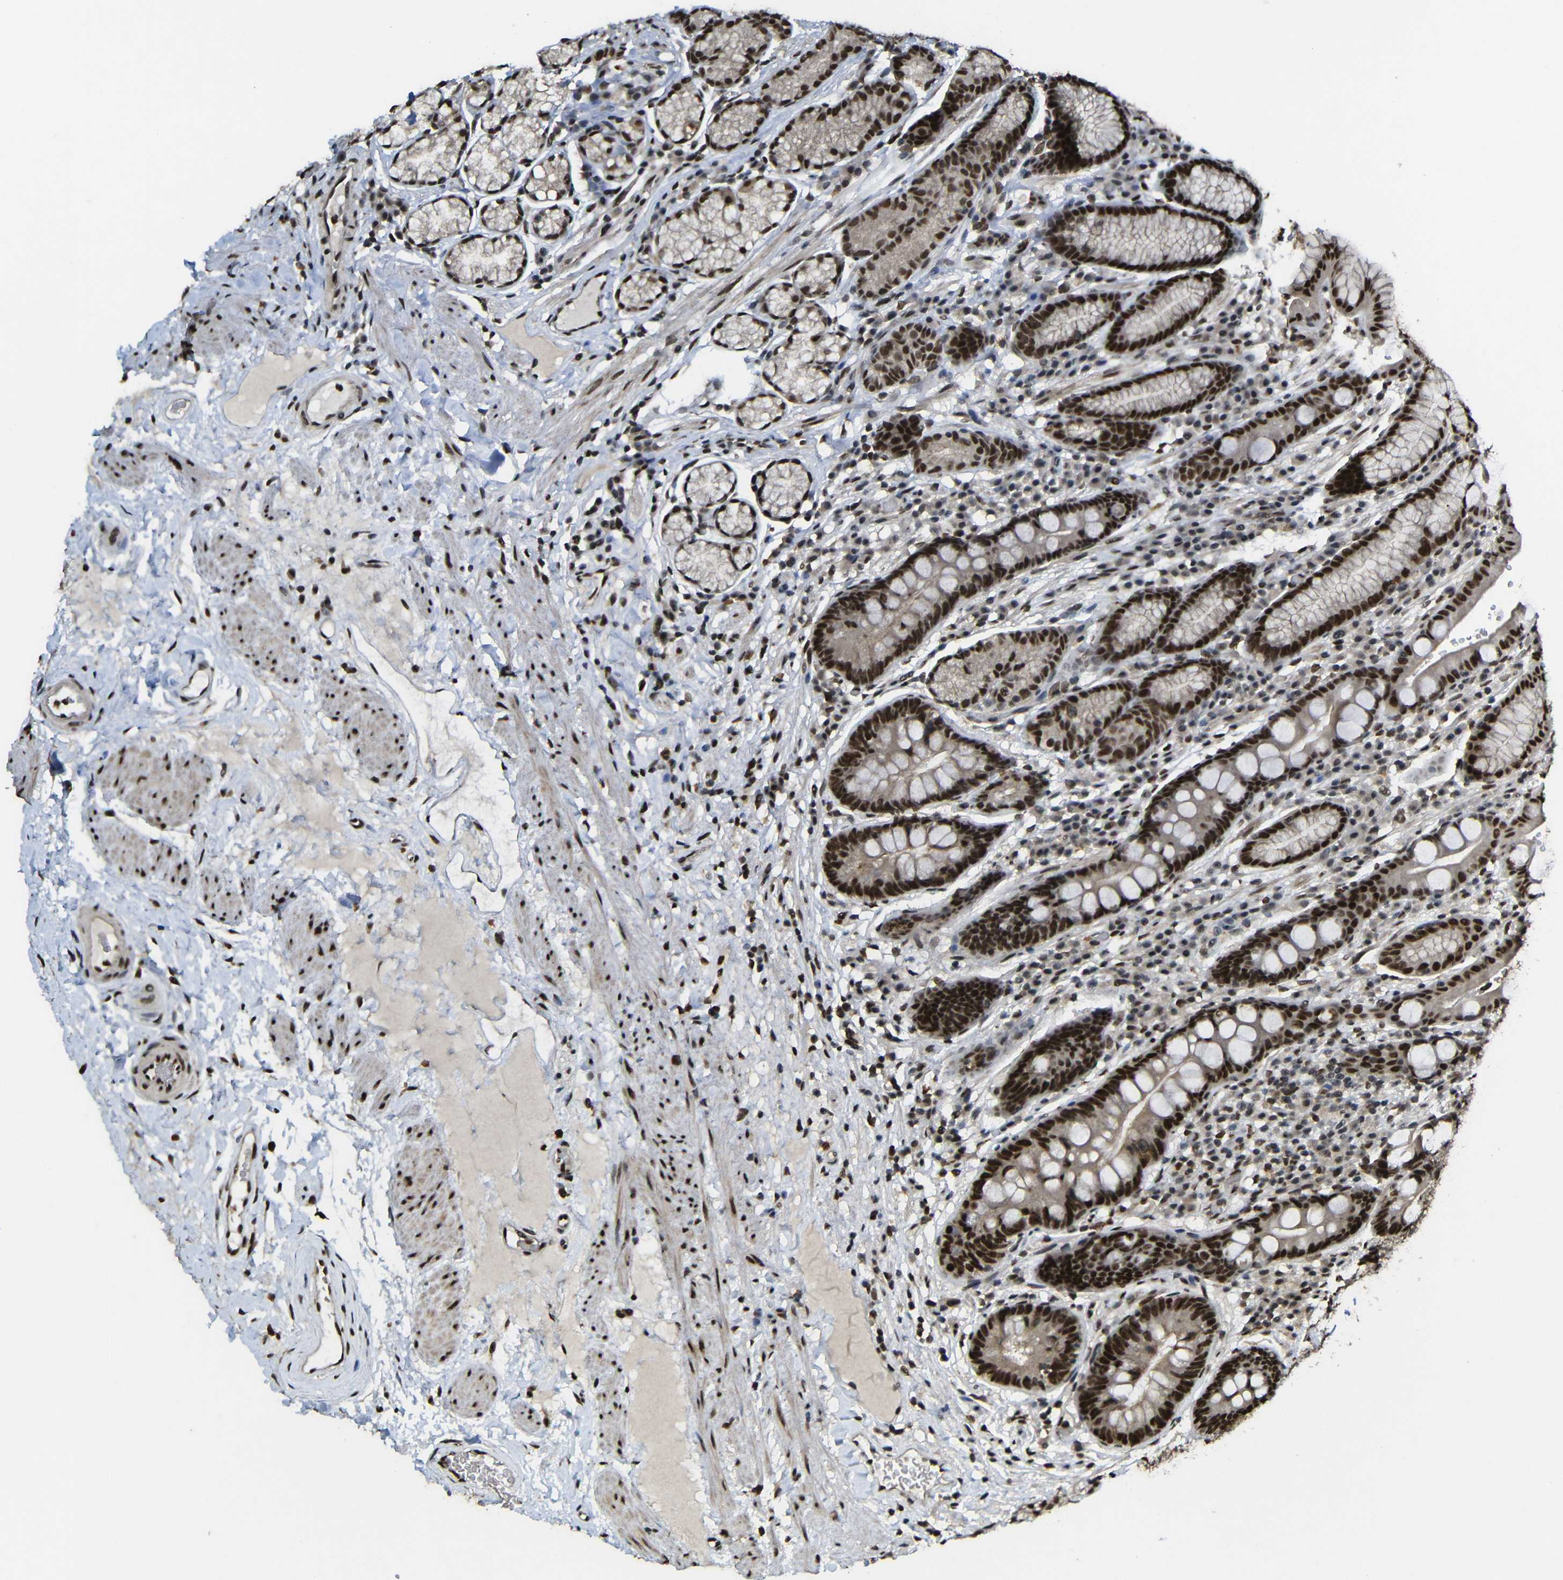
{"staining": {"intensity": "strong", "quantity": ">75%", "location": "nuclear"}, "tissue": "stomach", "cell_type": "Glandular cells", "image_type": "normal", "snomed": [{"axis": "morphology", "description": "Normal tissue, NOS"}, {"axis": "topography", "description": "Stomach, lower"}], "caption": "Immunohistochemistry (IHC) micrograph of normal stomach: stomach stained using IHC demonstrates high levels of strong protein expression localized specifically in the nuclear of glandular cells, appearing as a nuclear brown color.", "gene": "TCF7L2", "patient": {"sex": "male", "age": 52}}